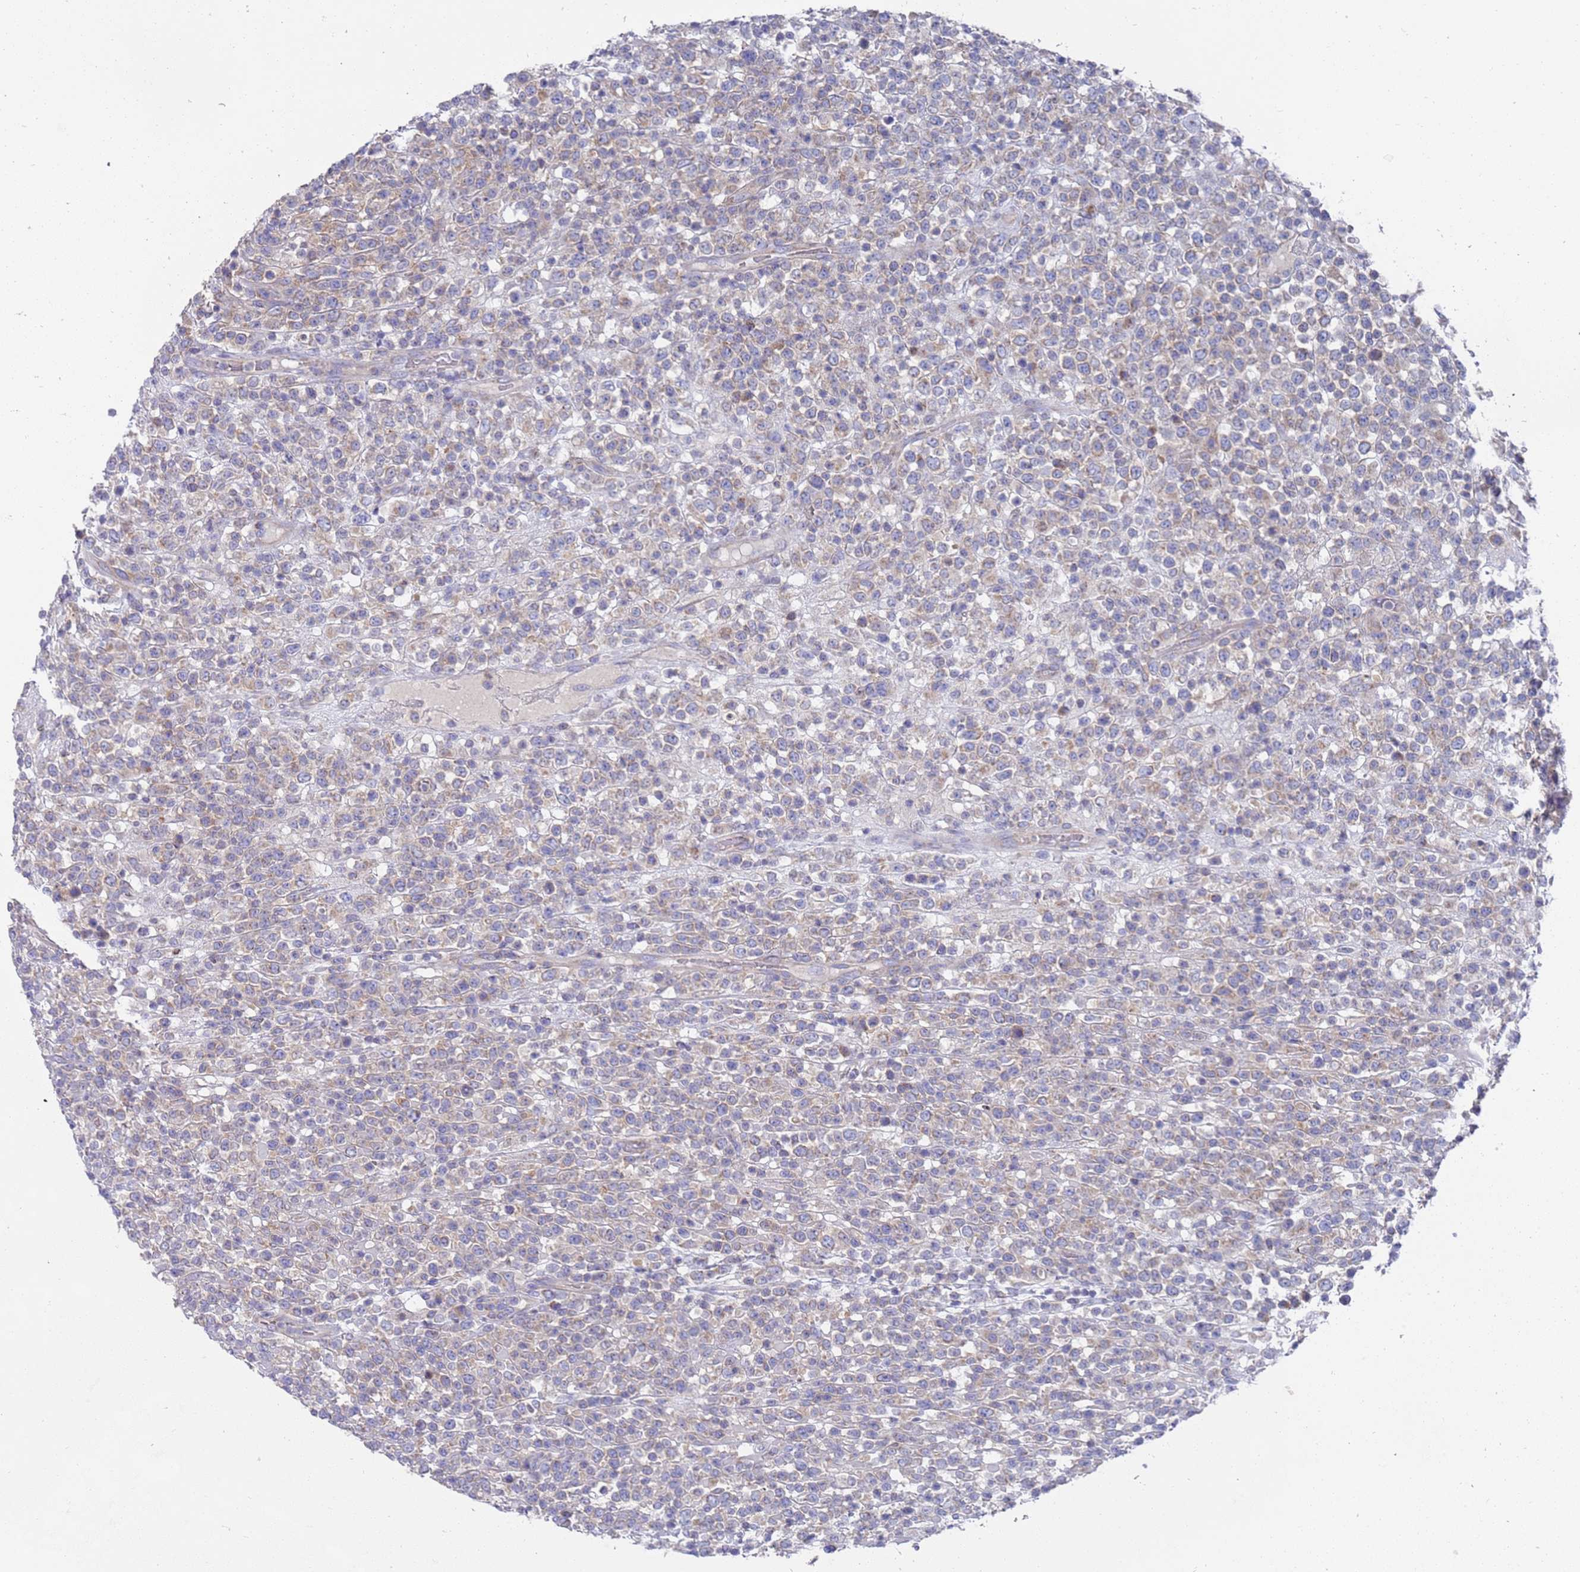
{"staining": {"intensity": "negative", "quantity": "none", "location": "none"}, "tissue": "lymphoma", "cell_type": "Tumor cells", "image_type": "cancer", "snomed": [{"axis": "morphology", "description": "Malignant lymphoma, non-Hodgkin's type, High grade"}, {"axis": "topography", "description": "Colon"}], "caption": "DAB (3,3'-diaminobenzidine) immunohistochemical staining of lymphoma exhibits no significant positivity in tumor cells. (Brightfield microscopy of DAB (3,3'-diaminobenzidine) immunohistochemistry (IHC) at high magnification).", "gene": "NPEPPS", "patient": {"sex": "female", "age": 53}}